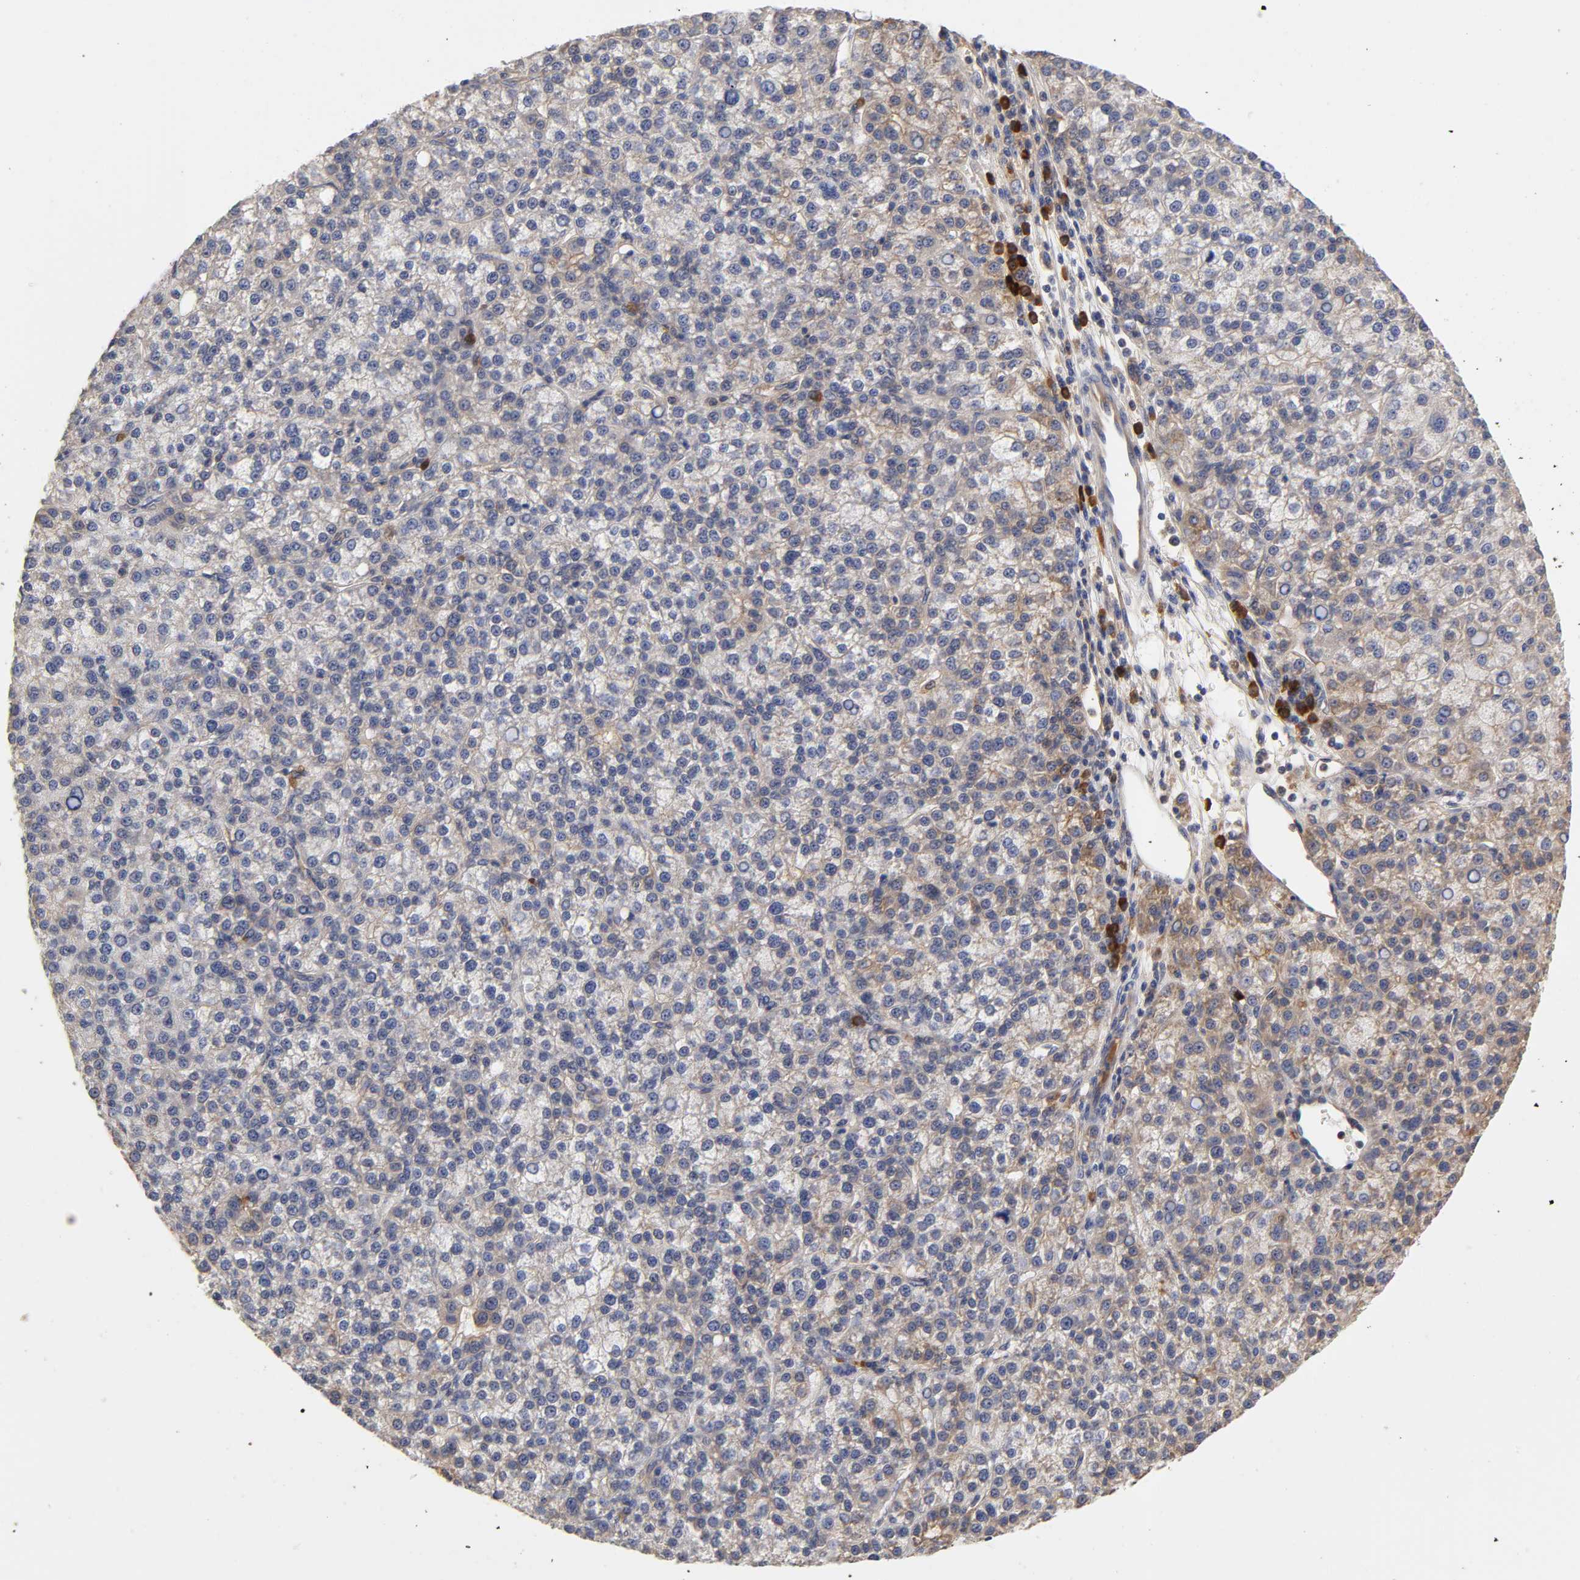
{"staining": {"intensity": "weak", "quantity": "25%-75%", "location": "cytoplasmic/membranous"}, "tissue": "liver cancer", "cell_type": "Tumor cells", "image_type": "cancer", "snomed": [{"axis": "morphology", "description": "Carcinoma, Hepatocellular, NOS"}, {"axis": "topography", "description": "Liver"}], "caption": "This image reveals immunohistochemistry staining of liver cancer, with low weak cytoplasmic/membranous positivity in approximately 25%-75% of tumor cells.", "gene": "RPS29", "patient": {"sex": "female", "age": 58}}